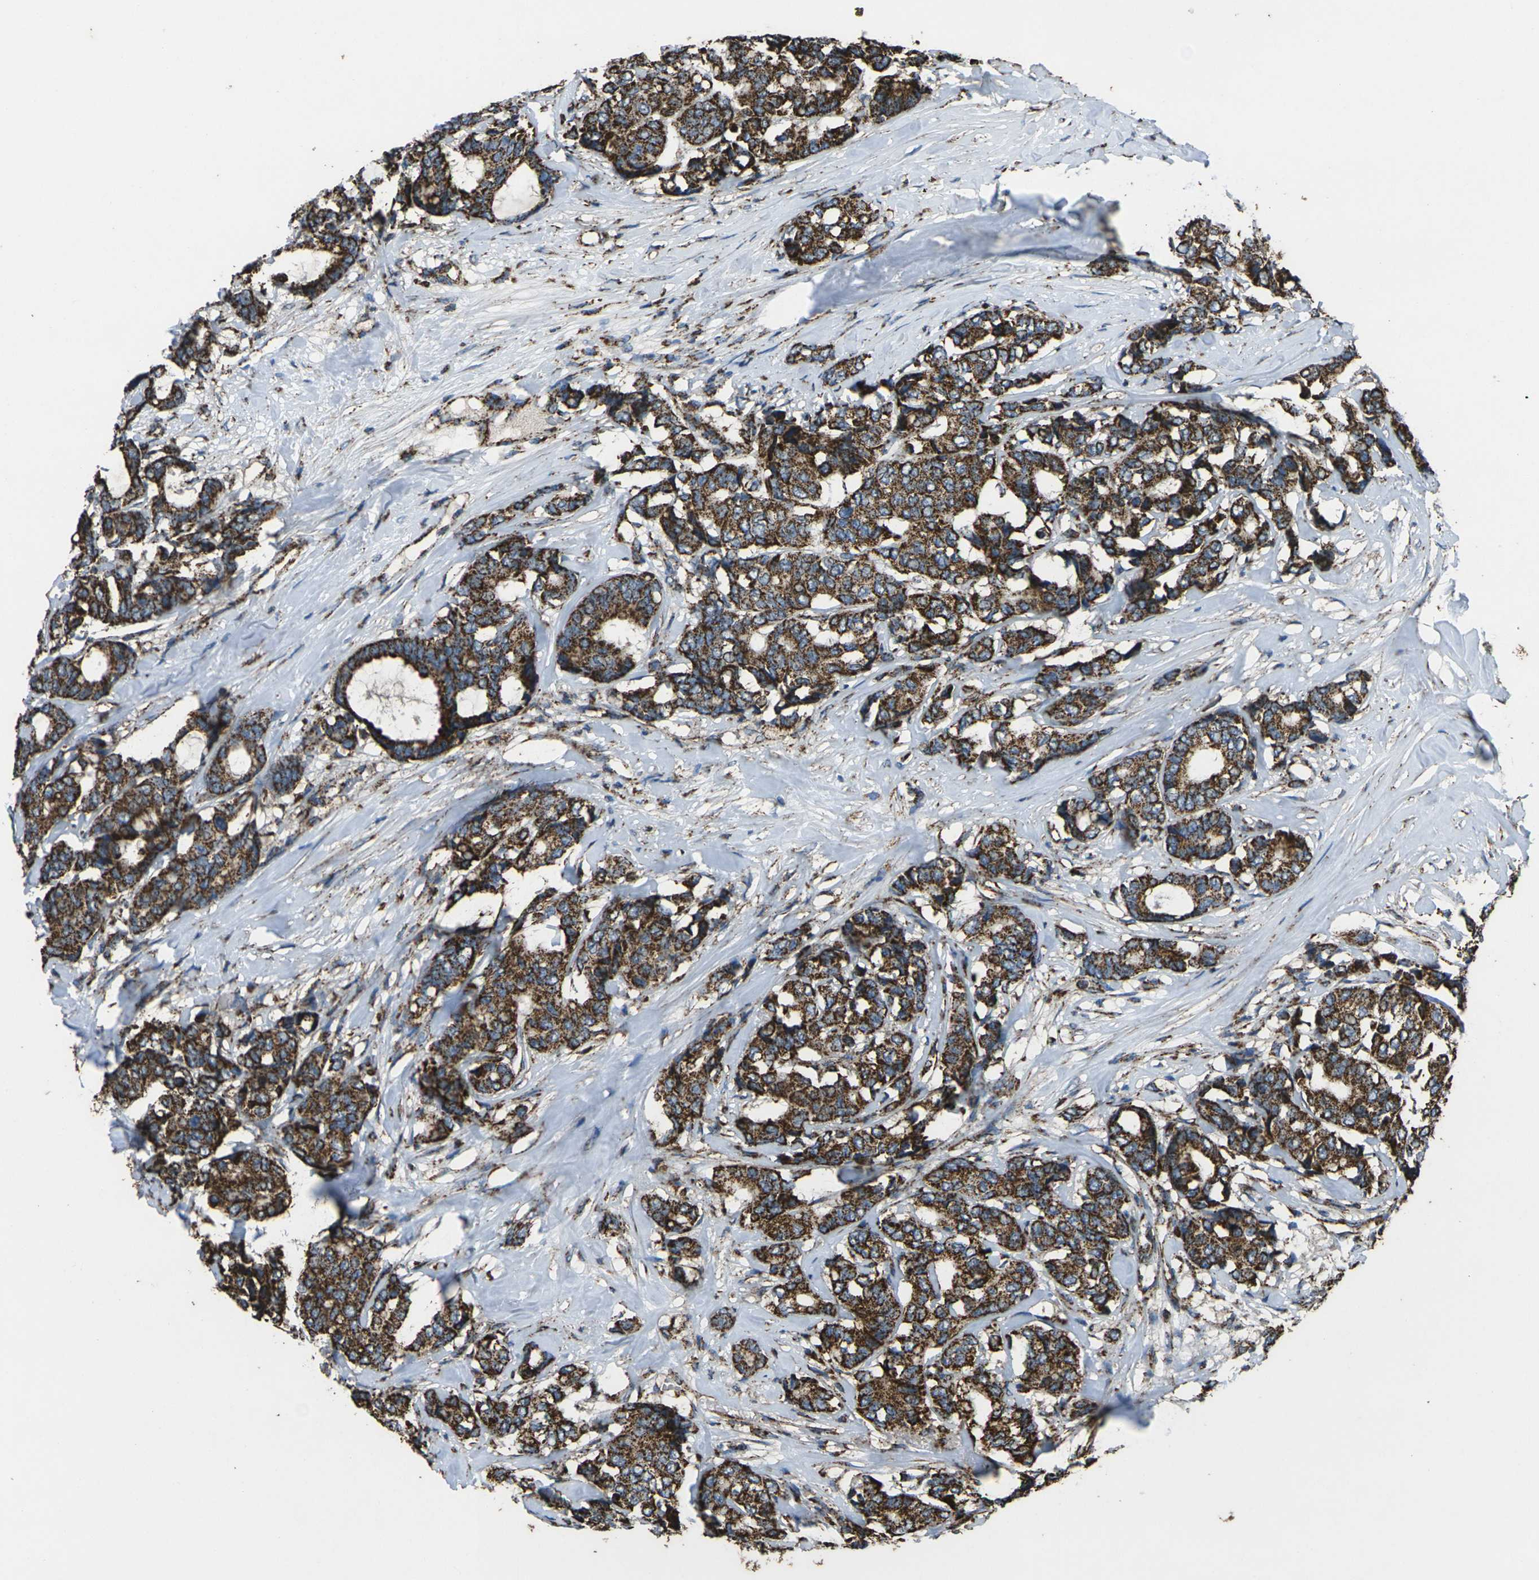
{"staining": {"intensity": "strong", "quantity": ">75%", "location": "cytoplasmic/membranous"}, "tissue": "breast cancer", "cell_type": "Tumor cells", "image_type": "cancer", "snomed": [{"axis": "morphology", "description": "Duct carcinoma"}, {"axis": "topography", "description": "Breast"}], "caption": "Immunohistochemical staining of human breast cancer (infiltrating ductal carcinoma) displays strong cytoplasmic/membranous protein positivity in about >75% of tumor cells. (Brightfield microscopy of DAB IHC at high magnification).", "gene": "KLHL5", "patient": {"sex": "female", "age": 87}}